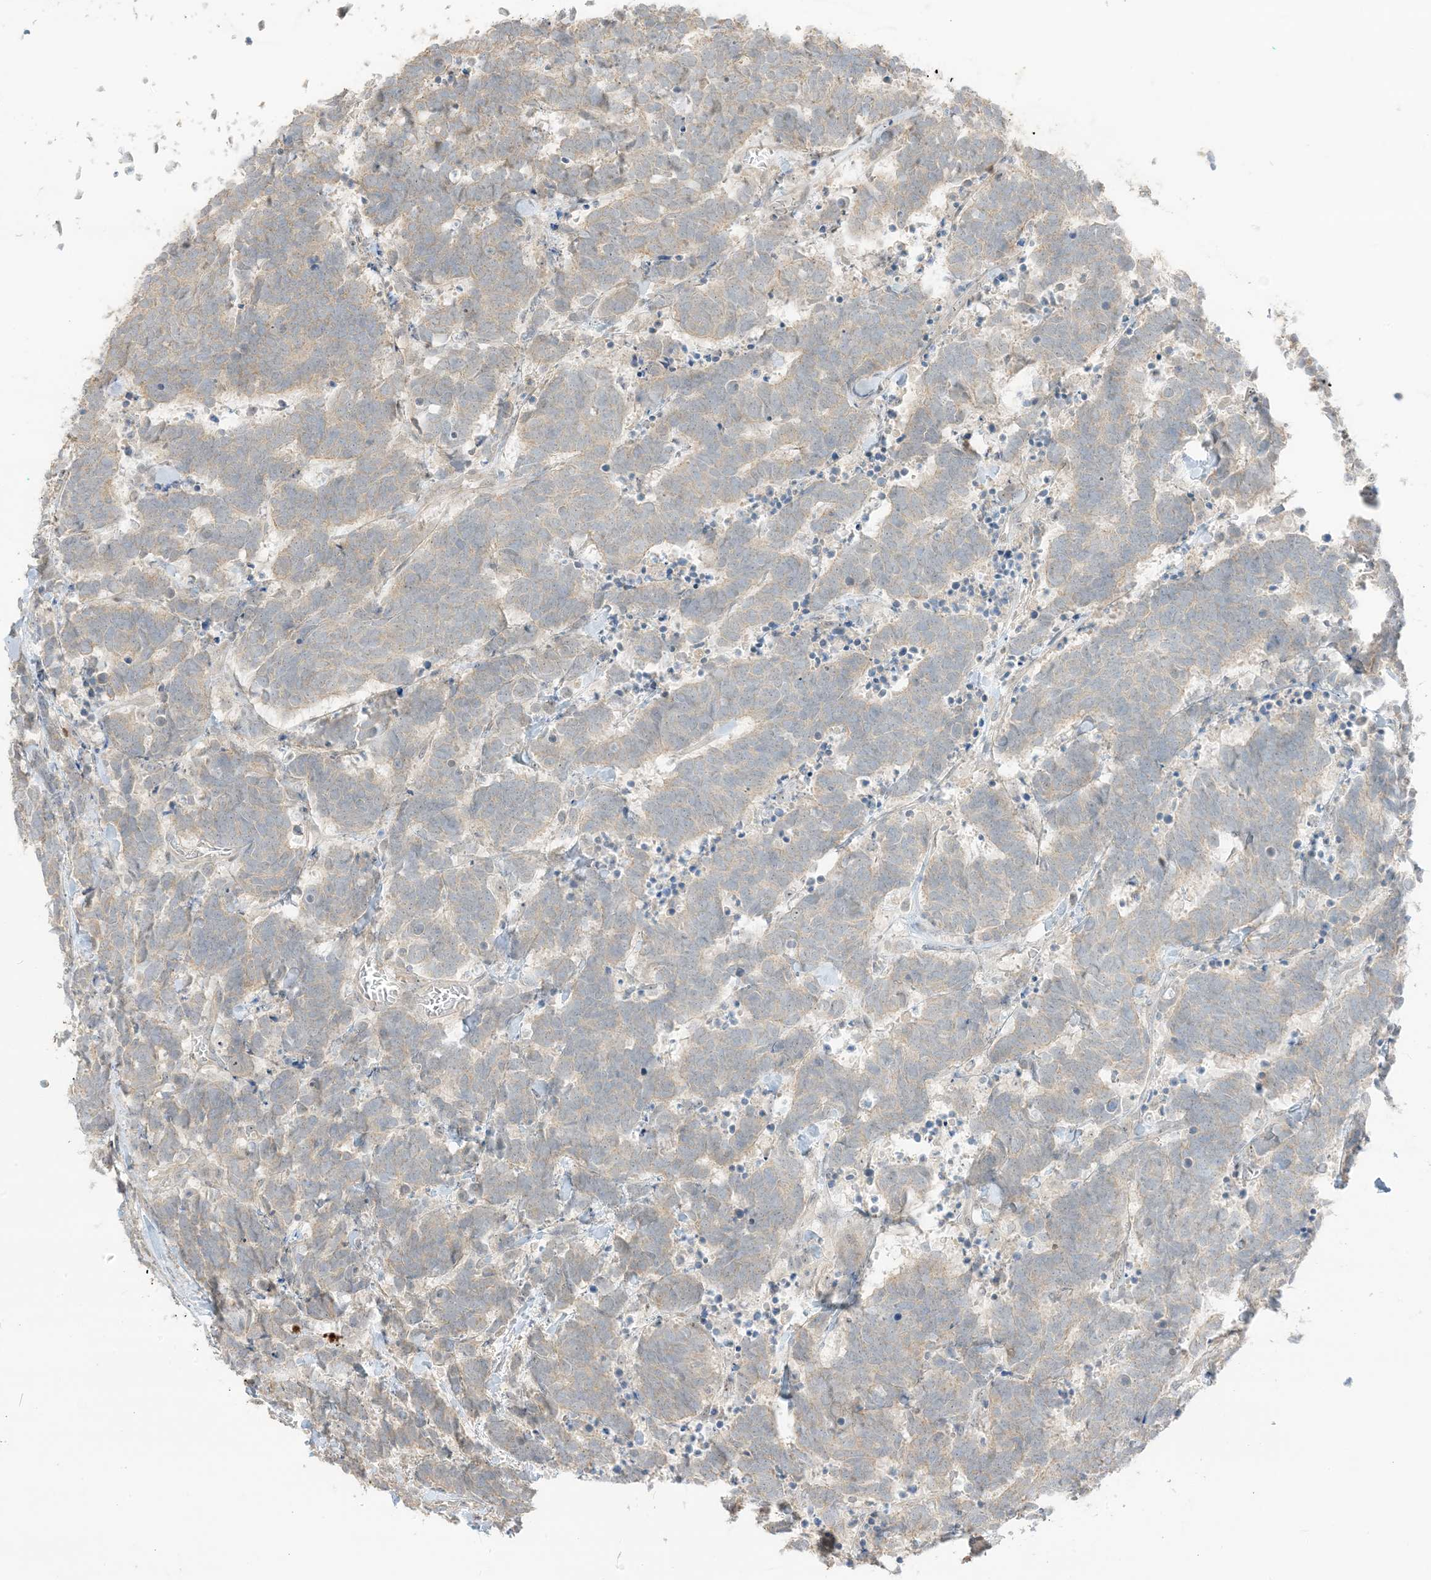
{"staining": {"intensity": "weak", "quantity": "<25%", "location": "cytoplasmic/membranous"}, "tissue": "carcinoid", "cell_type": "Tumor cells", "image_type": "cancer", "snomed": [{"axis": "morphology", "description": "Carcinoma, NOS"}, {"axis": "morphology", "description": "Carcinoid, malignant, NOS"}, {"axis": "topography", "description": "Urinary bladder"}], "caption": "Tumor cells are negative for brown protein staining in carcinoid.", "gene": "ETAA1", "patient": {"sex": "male", "age": 57}}